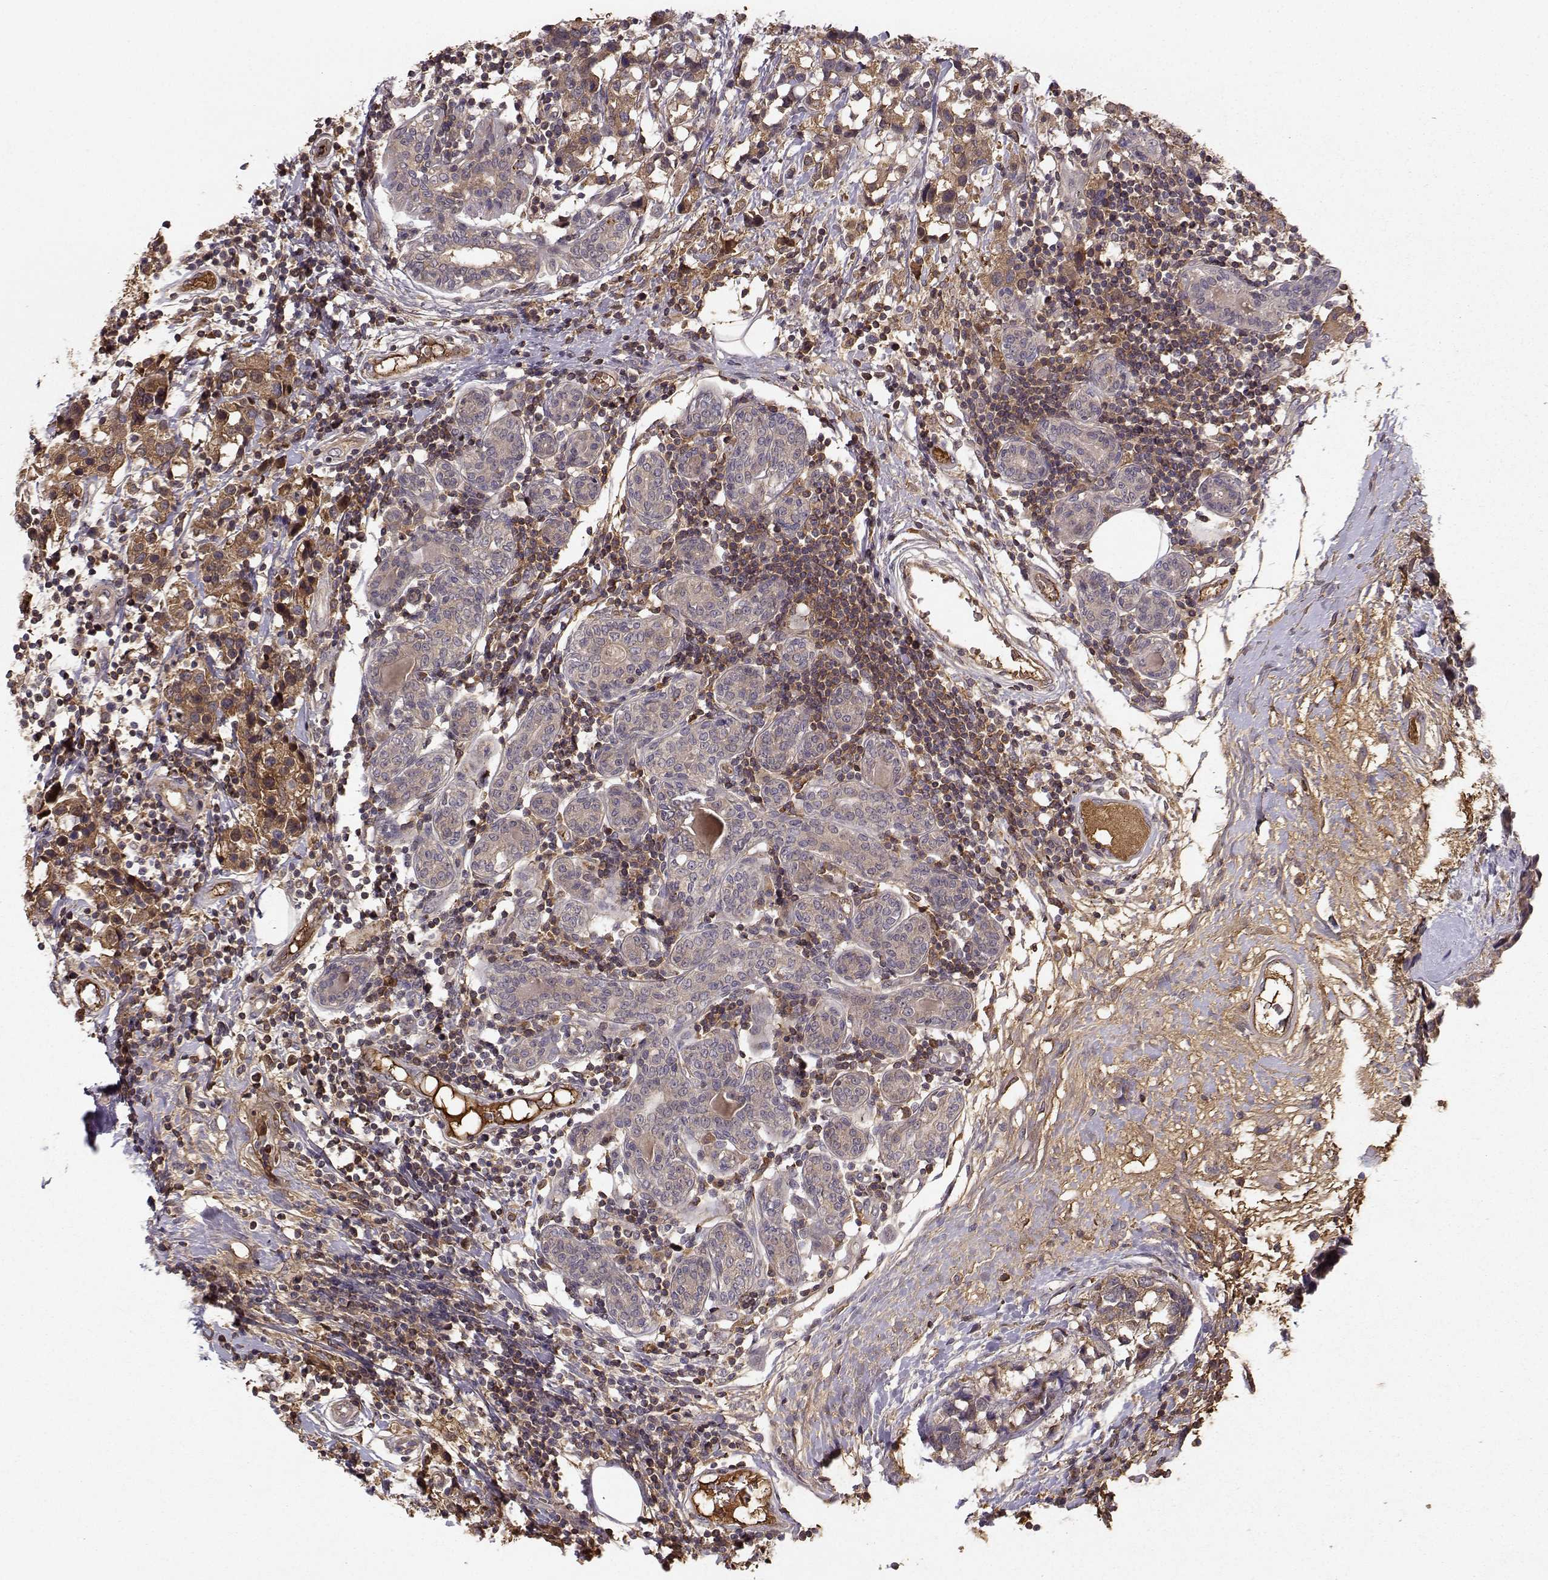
{"staining": {"intensity": "weak", "quantity": "<25%", "location": "cytoplasmic/membranous"}, "tissue": "breast cancer", "cell_type": "Tumor cells", "image_type": "cancer", "snomed": [{"axis": "morphology", "description": "Lobular carcinoma"}, {"axis": "topography", "description": "Breast"}], "caption": "The micrograph displays no staining of tumor cells in lobular carcinoma (breast).", "gene": "WNT6", "patient": {"sex": "female", "age": 59}}